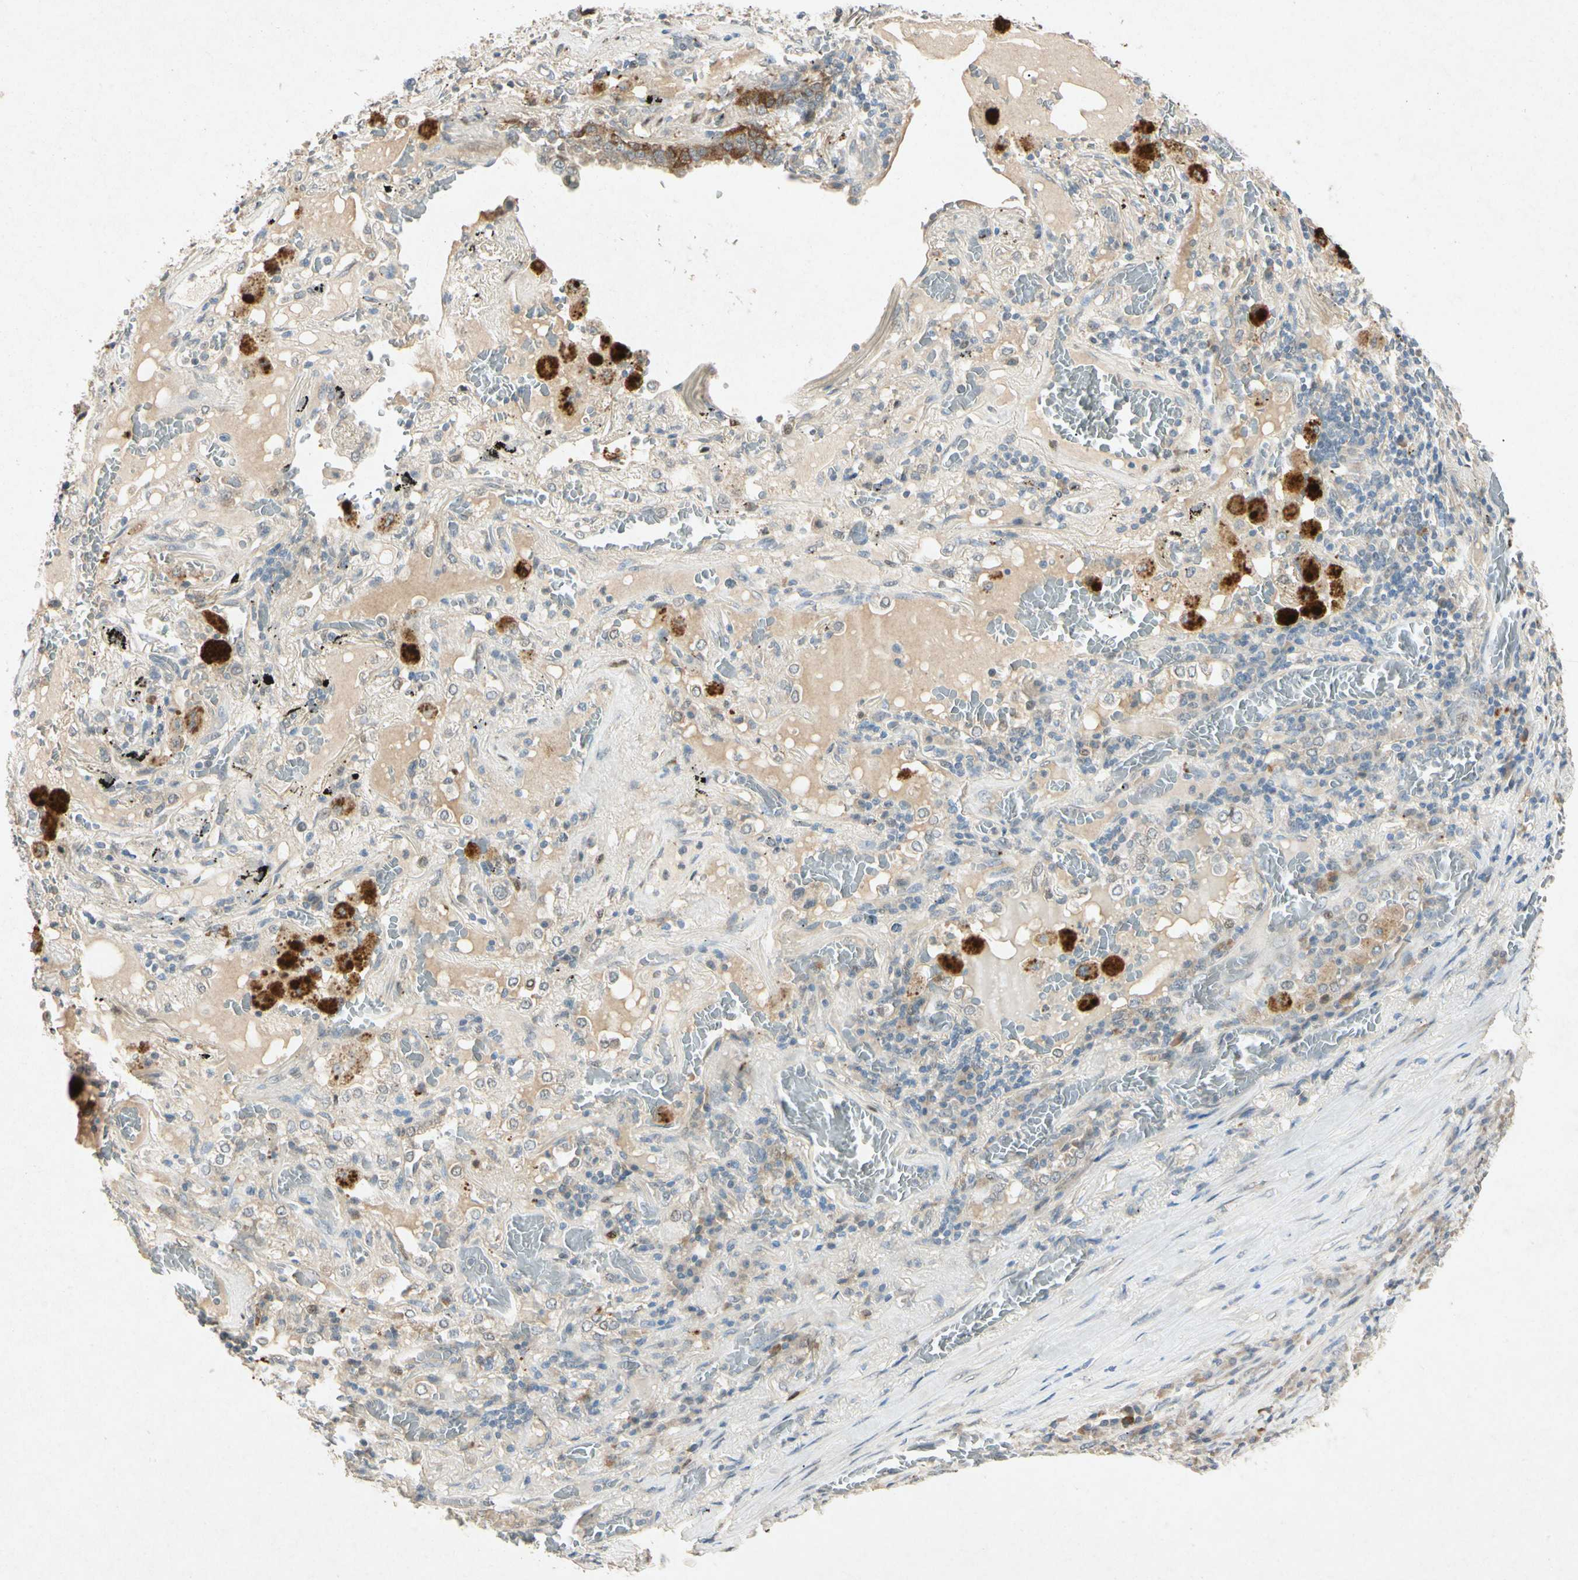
{"staining": {"intensity": "strong", "quantity": "25%-75%", "location": "nuclear"}, "tissue": "lung cancer", "cell_type": "Tumor cells", "image_type": "cancer", "snomed": [{"axis": "morphology", "description": "Squamous cell carcinoma, NOS"}, {"axis": "topography", "description": "Lung"}], "caption": "The micrograph displays immunohistochemical staining of lung squamous cell carcinoma. There is strong nuclear positivity is present in approximately 25%-75% of tumor cells.", "gene": "HSPA1B", "patient": {"sex": "male", "age": 57}}